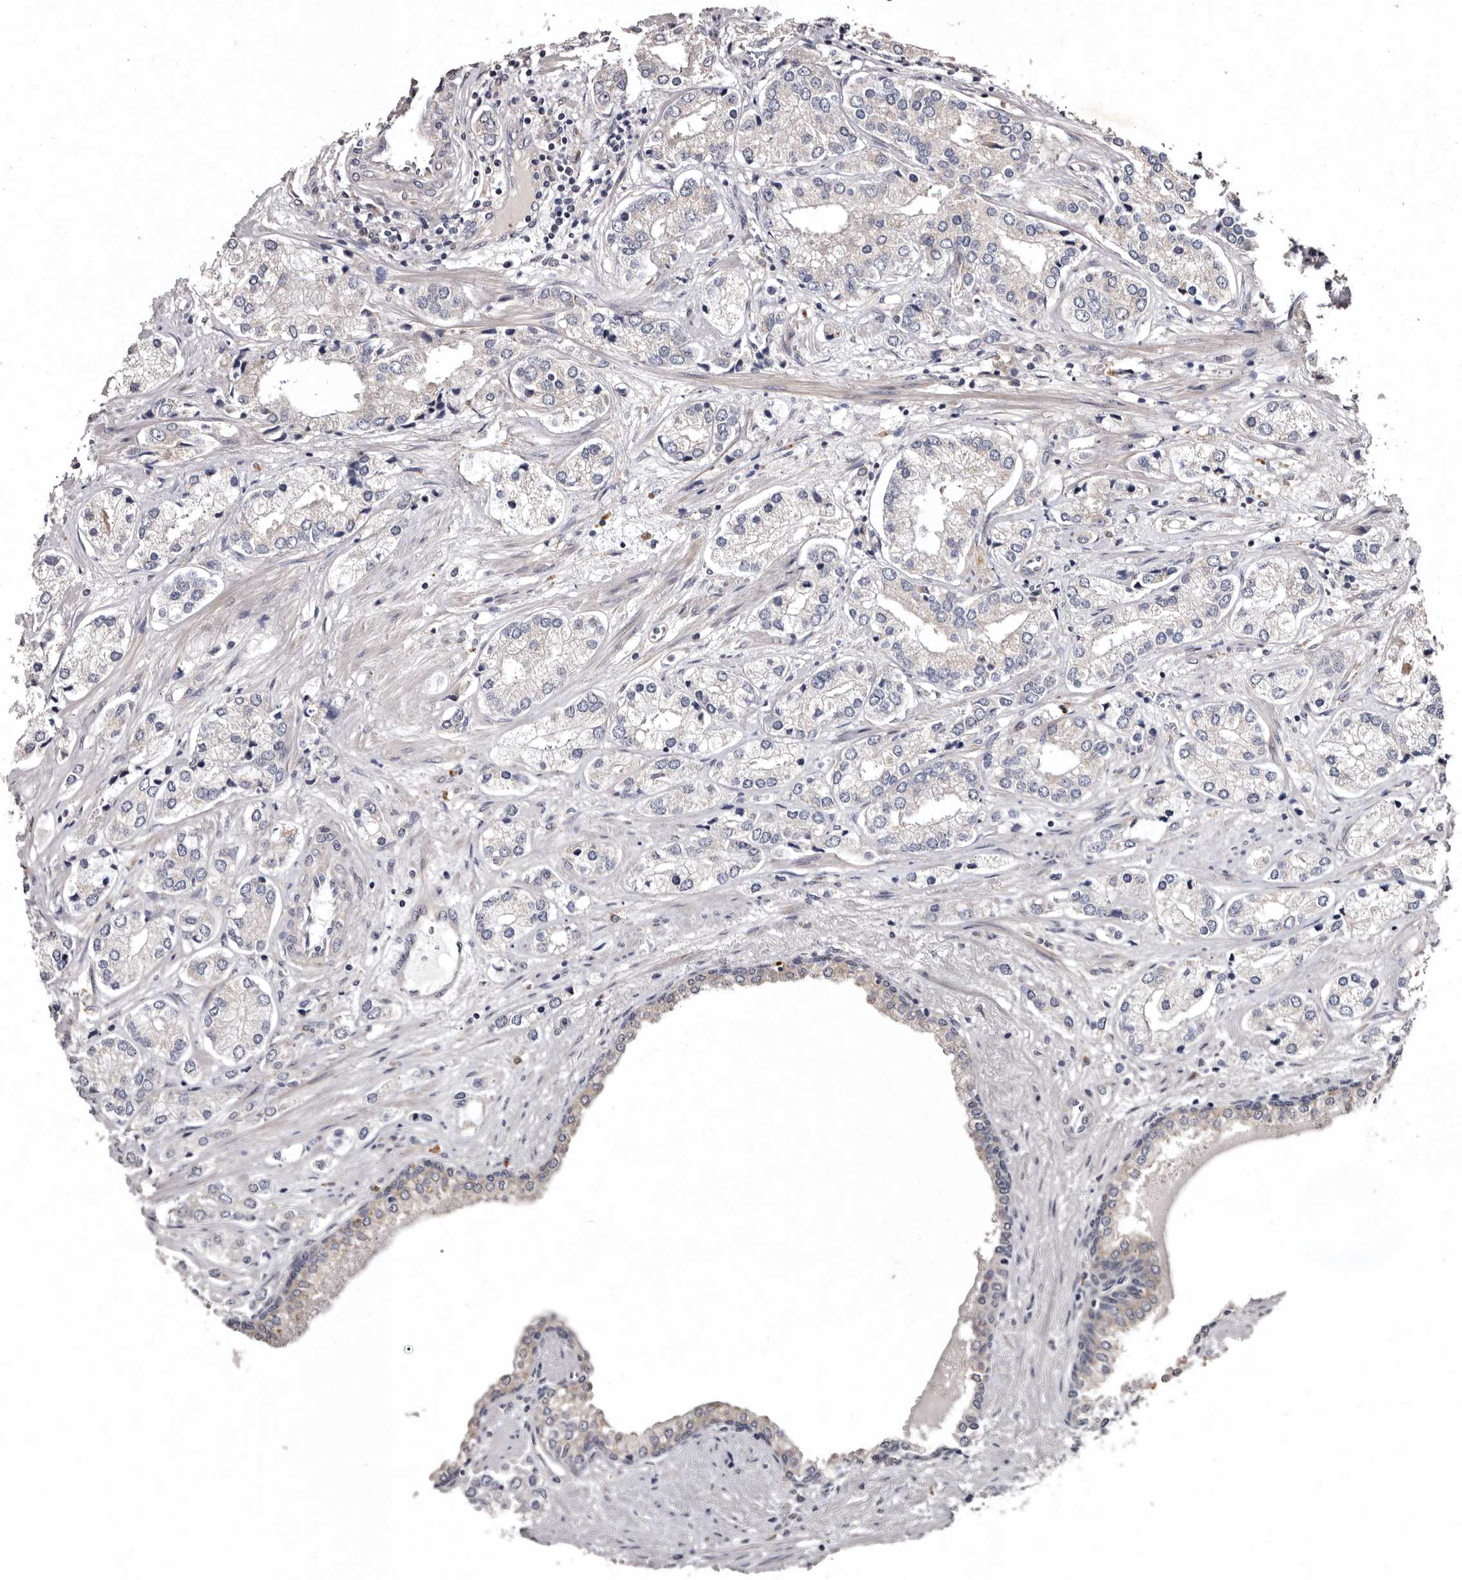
{"staining": {"intensity": "negative", "quantity": "none", "location": "none"}, "tissue": "prostate cancer", "cell_type": "Tumor cells", "image_type": "cancer", "snomed": [{"axis": "morphology", "description": "Adenocarcinoma, High grade"}, {"axis": "topography", "description": "Prostate"}], "caption": "A micrograph of prostate cancer (high-grade adenocarcinoma) stained for a protein exhibits no brown staining in tumor cells.", "gene": "FAM91A1", "patient": {"sex": "male", "age": 66}}